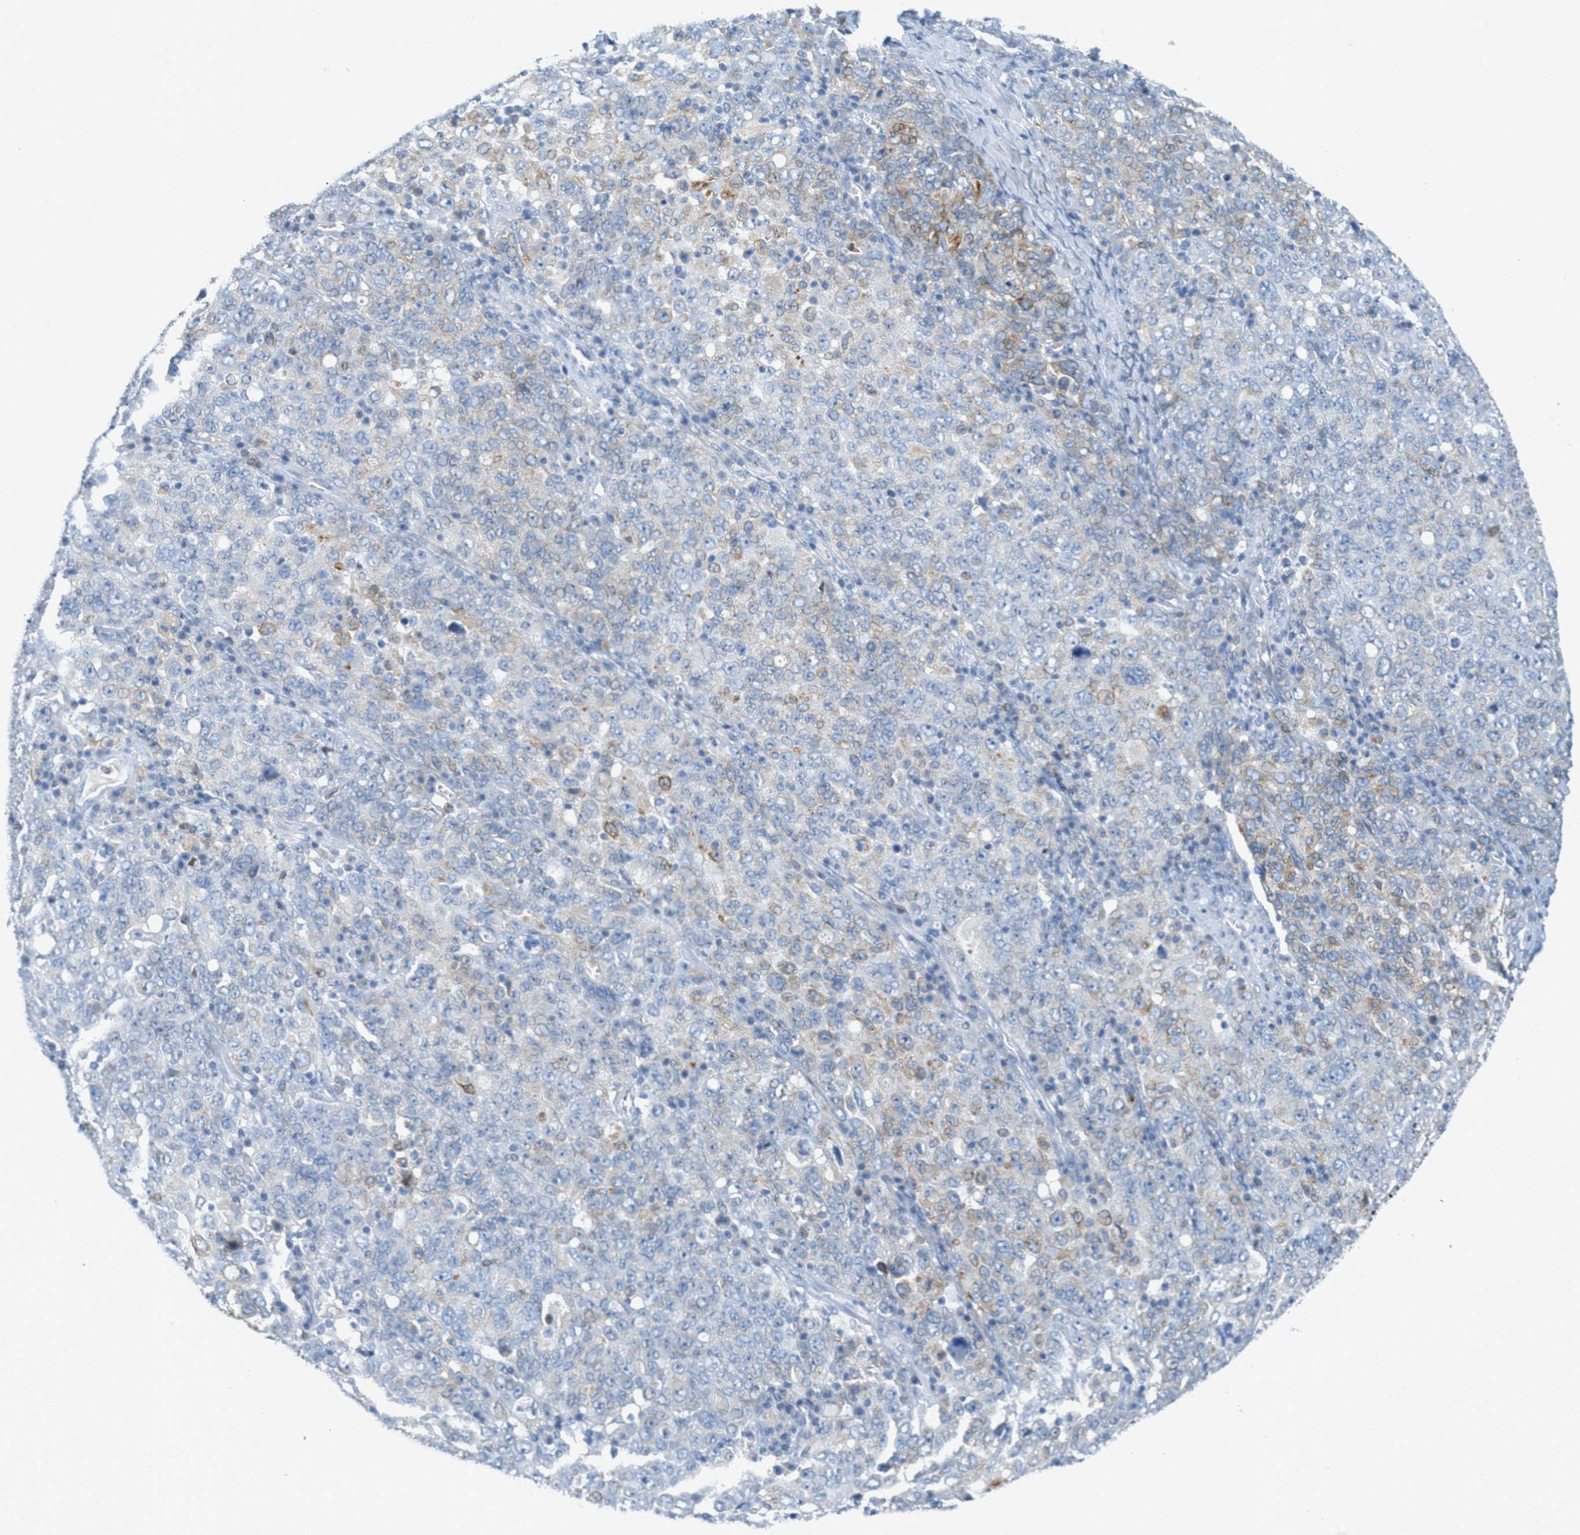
{"staining": {"intensity": "weak", "quantity": "<25%", "location": "cytoplasmic/membranous"}, "tissue": "ovarian cancer", "cell_type": "Tumor cells", "image_type": "cancer", "snomed": [{"axis": "morphology", "description": "Carcinoma, endometroid"}, {"axis": "topography", "description": "Ovary"}], "caption": "Ovarian cancer was stained to show a protein in brown. There is no significant staining in tumor cells. The staining was performed using DAB to visualize the protein expression in brown, while the nuclei were stained in blue with hematoxylin (Magnification: 20x).", "gene": "TEX264", "patient": {"sex": "female", "age": 62}}